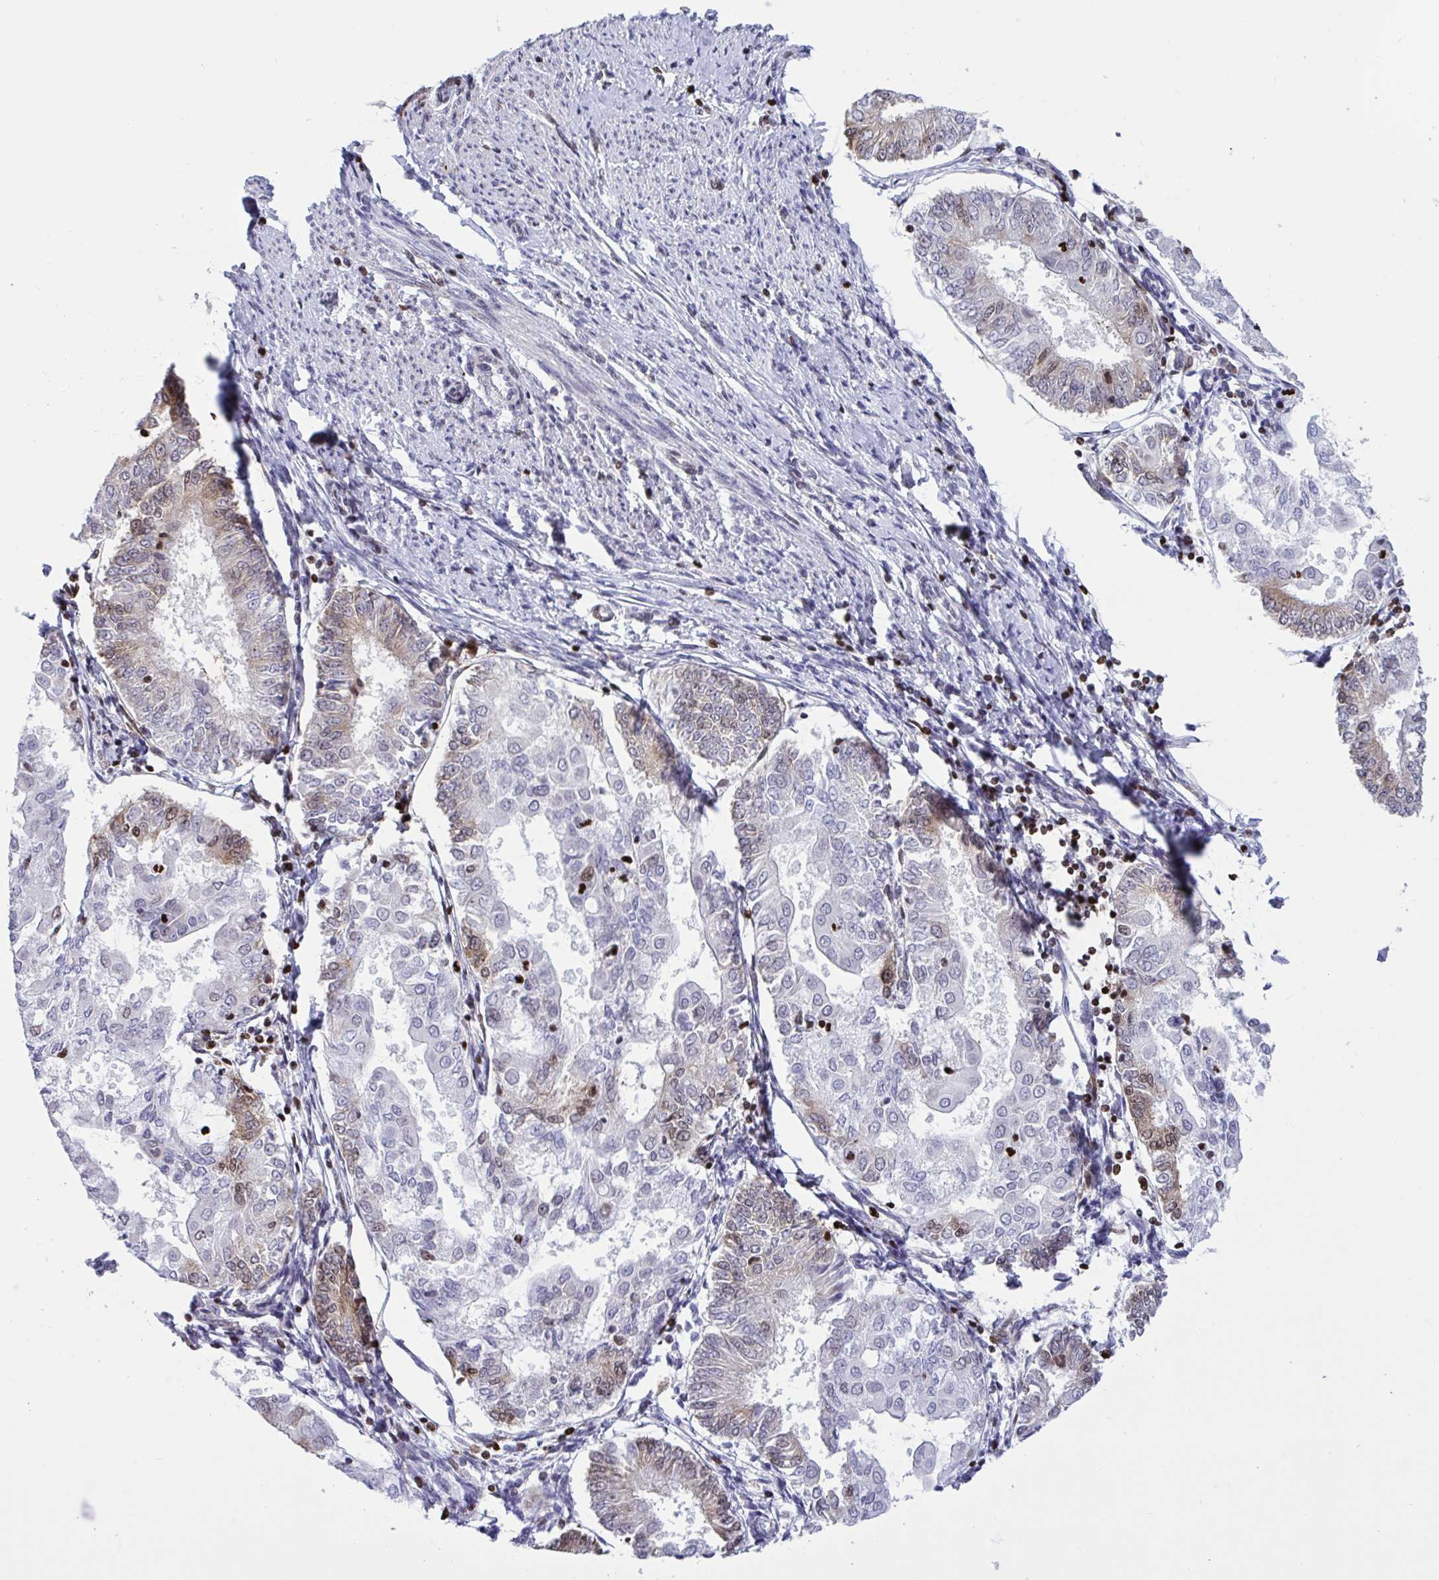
{"staining": {"intensity": "weak", "quantity": "<25%", "location": "cytoplasmic/membranous,nuclear"}, "tissue": "endometrial cancer", "cell_type": "Tumor cells", "image_type": "cancer", "snomed": [{"axis": "morphology", "description": "Adenocarcinoma, NOS"}, {"axis": "topography", "description": "Endometrium"}], "caption": "Tumor cells show no significant staining in adenocarcinoma (endometrial).", "gene": "HMGB2", "patient": {"sex": "female", "age": 68}}